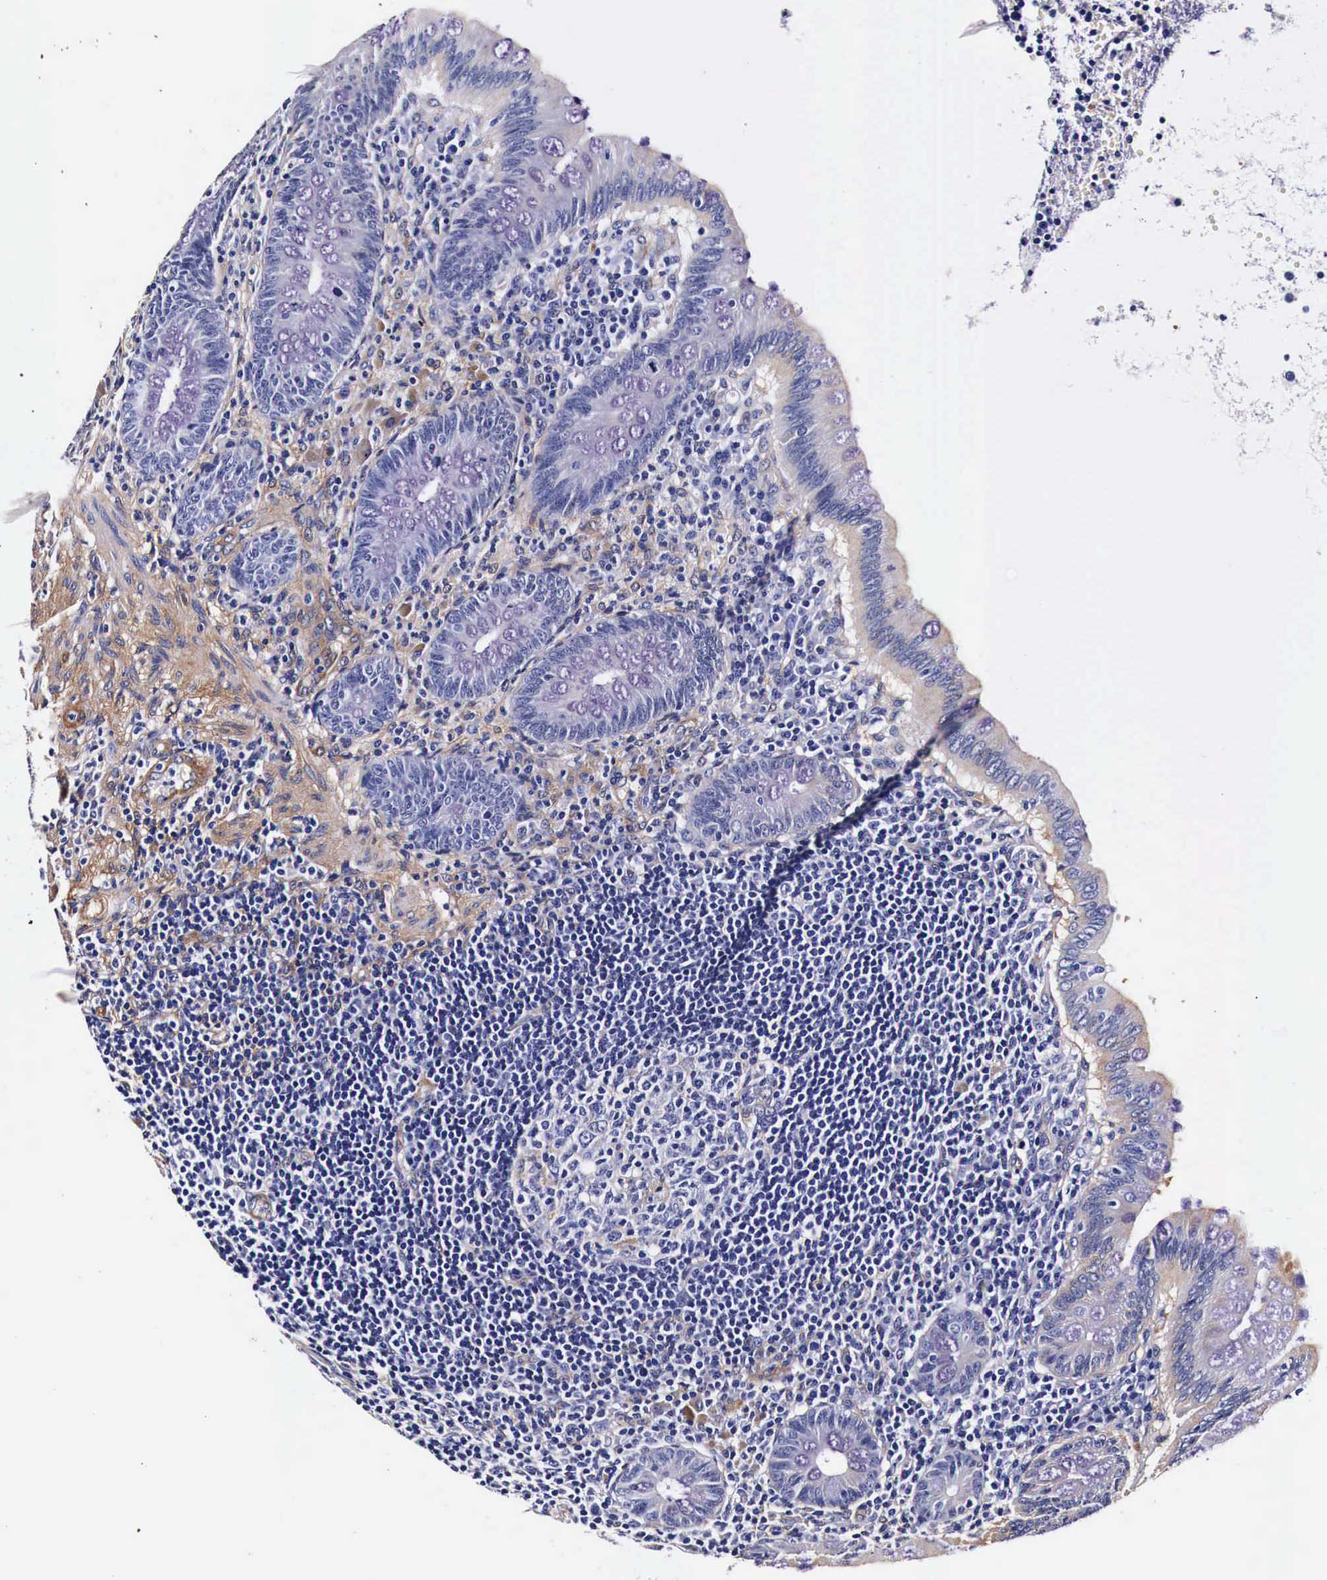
{"staining": {"intensity": "weak", "quantity": "<25%", "location": "cytoplasmic/membranous"}, "tissue": "appendix", "cell_type": "Glandular cells", "image_type": "normal", "snomed": [{"axis": "morphology", "description": "Normal tissue, NOS"}, {"axis": "topography", "description": "Appendix"}], "caption": "High power microscopy micrograph of an immunohistochemistry photomicrograph of benign appendix, revealing no significant staining in glandular cells. (Brightfield microscopy of DAB (3,3'-diaminobenzidine) immunohistochemistry (IHC) at high magnification).", "gene": "HSPB1", "patient": {"sex": "female", "age": 34}}